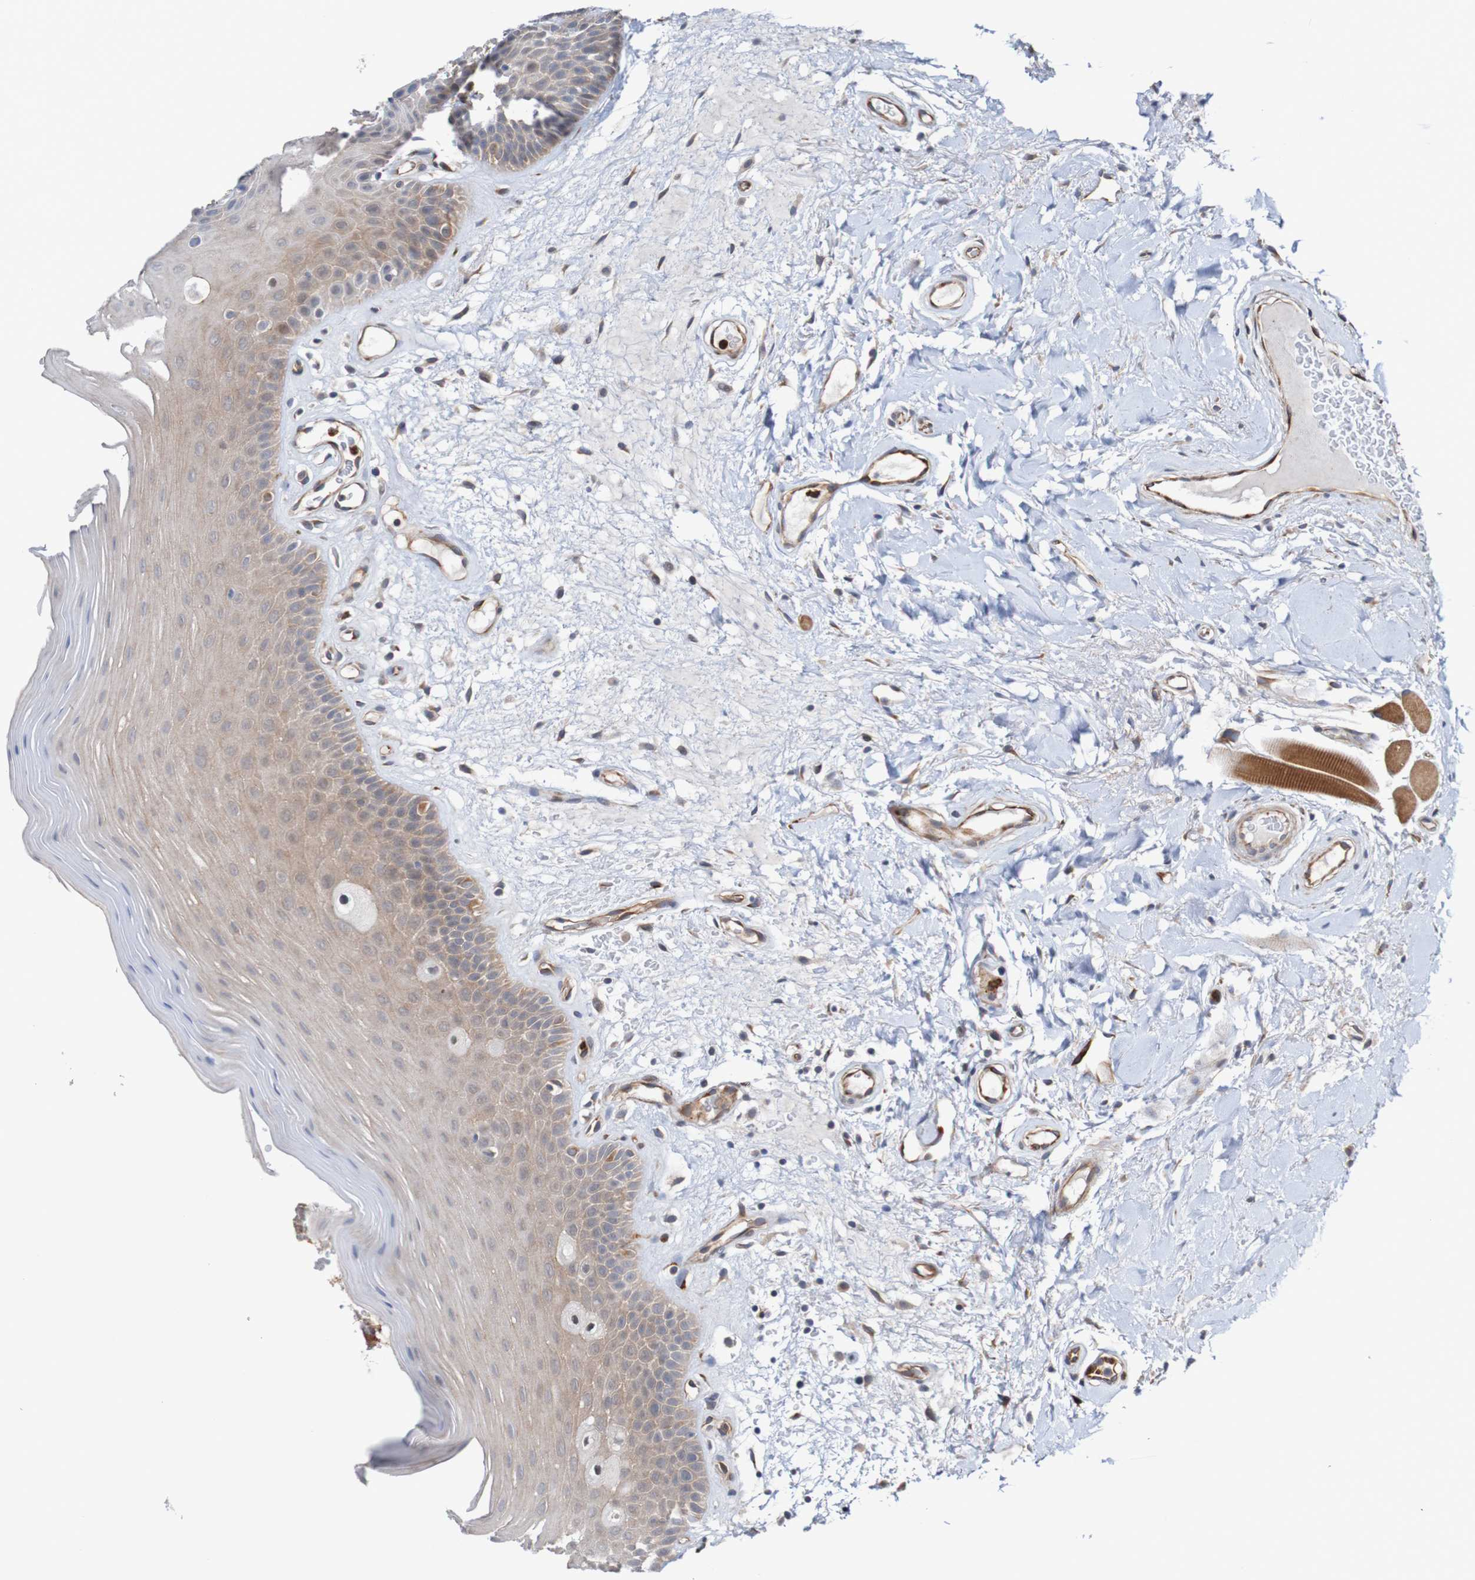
{"staining": {"intensity": "weak", "quantity": ">75%", "location": "cytoplasmic/membranous"}, "tissue": "oral mucosa", "cell_type": "Squamous epithelial cells", "image_type": "normal", "snomed": [{"axis": "morphology", "description": "Normal tissue, NOS"}, {"axis": "morphology", "description": "Squamous cell carcinoma, NOS"}, {"axis": "topography", "description": "Skeletal muscle"}, {"axis": "topography", "description": "Adipose tissue"}, {"axis": "topography", "description": "Vascular tissue"}, {"axis": "topography", "description": "Oral tissue"}, {"axis": "topography", "description": "Peripheral nerve tissue"}, {"axis": "topography", "description": "Head-Neck"}], "caption": "Approximately >75% of squamous epithelial cells in normal human oral mucosa exhibit weak cytoplasmic/membranous protein expression as visualized by brown immunohistochemical staining.", "gene": "ST8SIA6", "patient": {"sex": "male", "age": 71}}